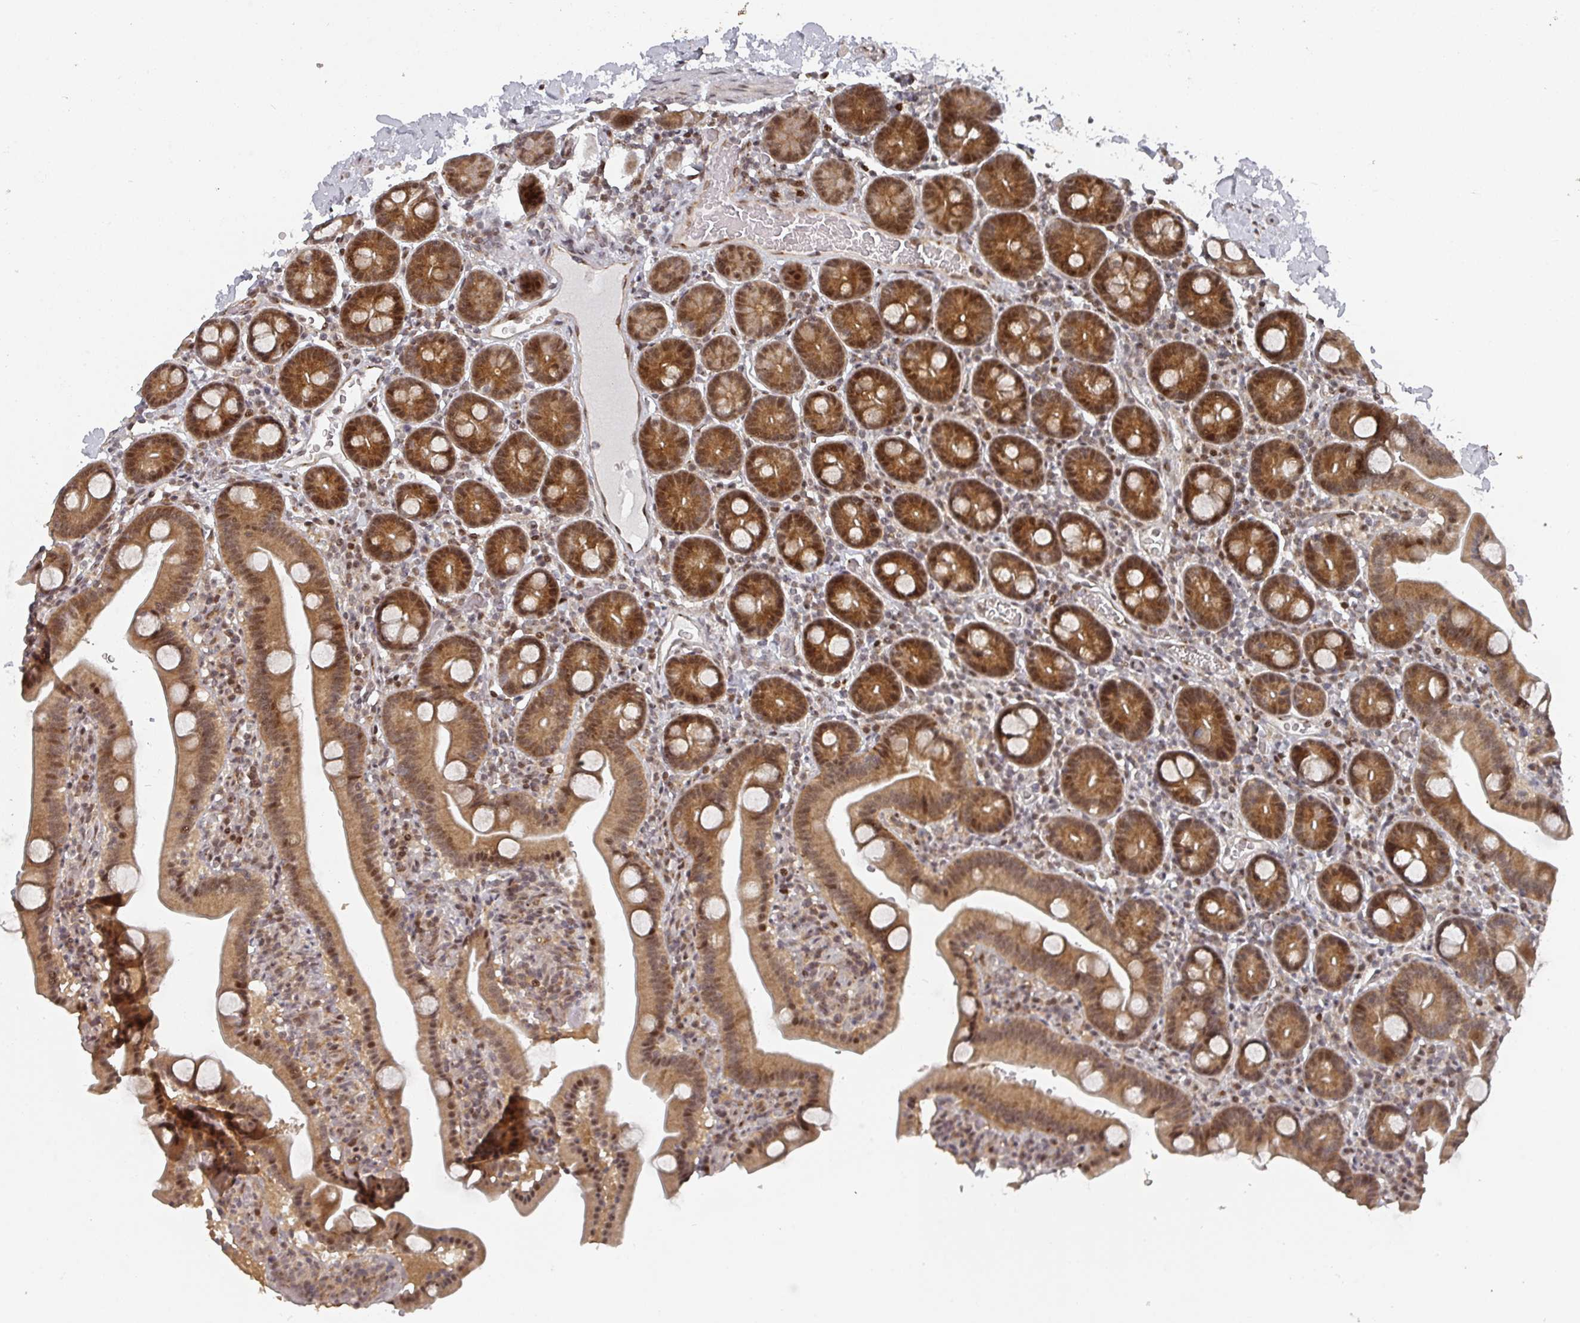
{"staining": {"intensity": "strong", "quantity": ">75%", "location": "cytoplasmic/membranous,nuclear"}, "tissue": "duodenum", "cell_type": "Glandular cells", "image_type": "normal", "snomed": [{"axis": "morphology", "description": "Normal tissue, NOS"}, {"axis": "topography", "description": "Duodenum"}], "caption": "Immunohistochemistry photomicrograph of unremarkable duodenum: duodenum stained using immunohistochemistry exhibits high levels of strong protein expression localized specifically in the cytoplasmic/membranous,nuclear of glandular cells, appearing as a cytoplasmic/membranous,nuclear brown color.", "gene": "KIF1C", "patient": {"sex": "male", "age": 55}}